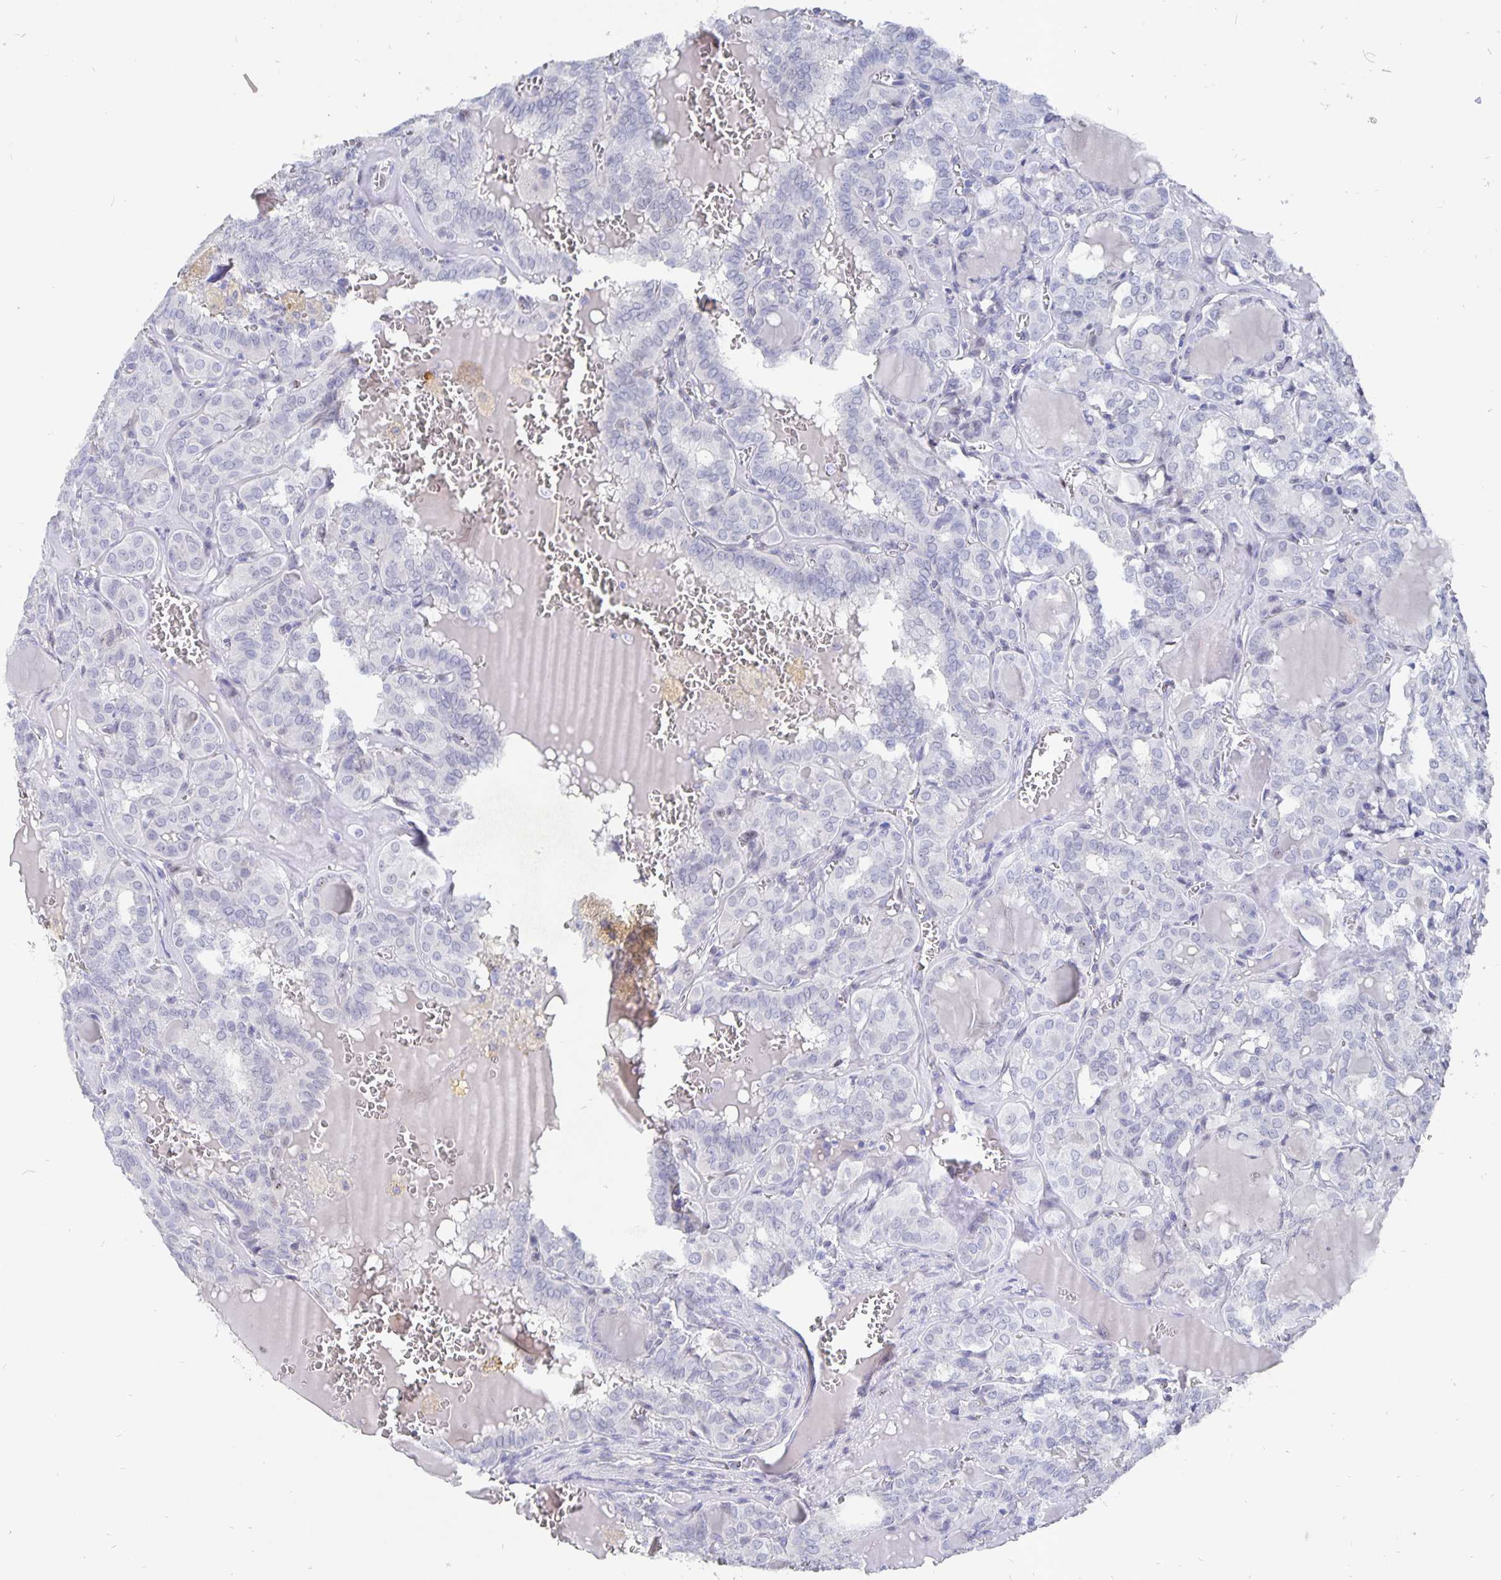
{"staining": {"intensity": "negative", "quantity": "none", "location": "none"}, "tissue": "thyroid cancer", "cell_type": "Tumor cells", "image_type": "cancer", "snomed": [{"axis": "morphology", "description": "Papillary adenocarcinoma, NOS"}, {"axis": "topography", "description": "Thyroid gland"}], "caption": "This micrograph is of thyroid cancer (papillary adenocarcinoma) stained with IHC to label a protein in brown with the nuclei are counter-stained blue. There is no staining in tumor cells.", "gene": "SMOC1", "patient": {"sex": "female", "age": 41}}